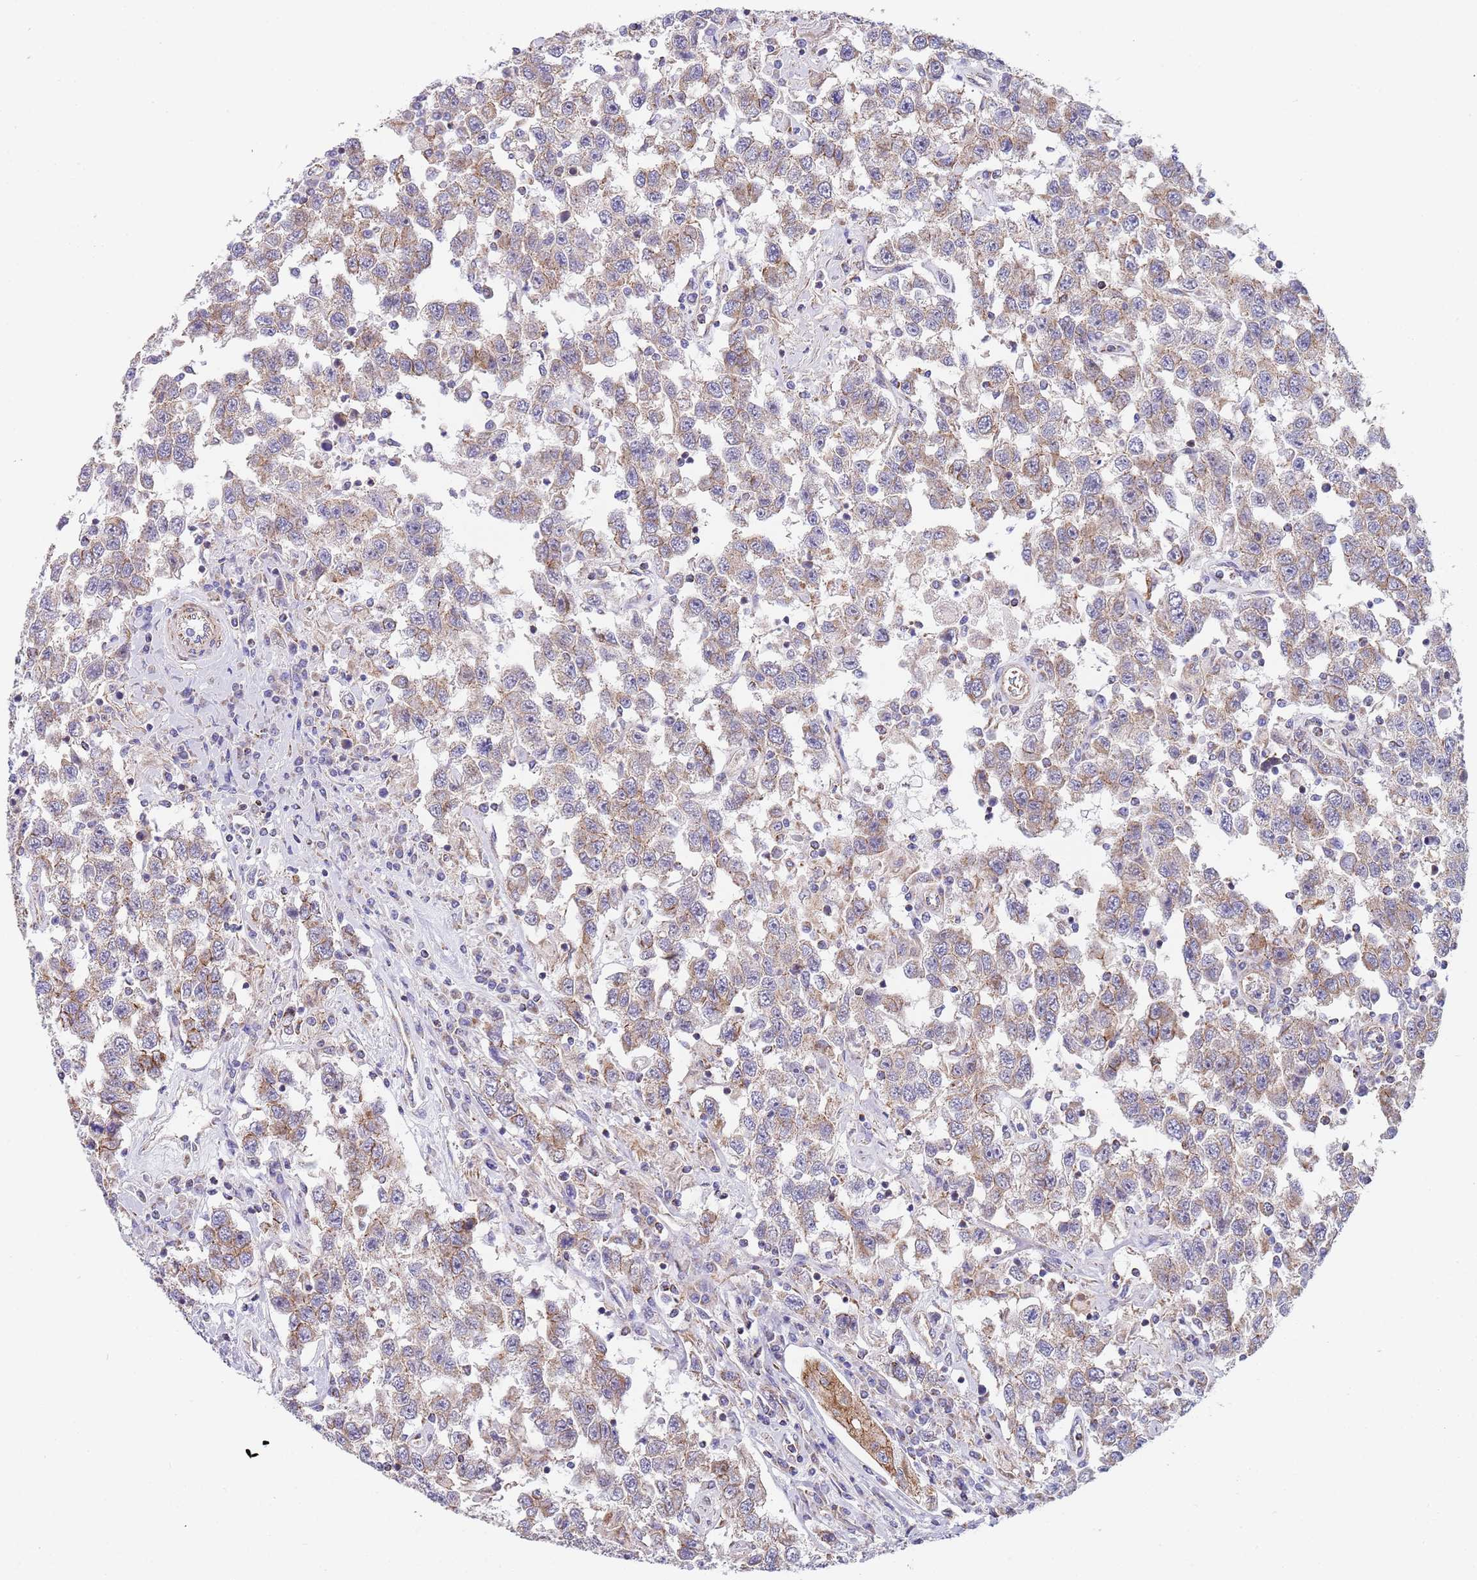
{"staining": {"intensity": "weak", "quantity": ">75%", "location": "cytoplasmic/membranous"}, "tissue": "testis cancer", "cell_type": "Tumor cells", "image_type": "cancer", "snomed": [{"axis": "morphology", "description": "Seminoma, NOS"}, {"axis": "topography", "description": "Testis"}], "caption": "Human testis cancer (seminoma) stained with a protein marker displays weak staining in tumor cells.", "gene": "PWWP3A", "patient": {"sex": "male", "age": 41}}